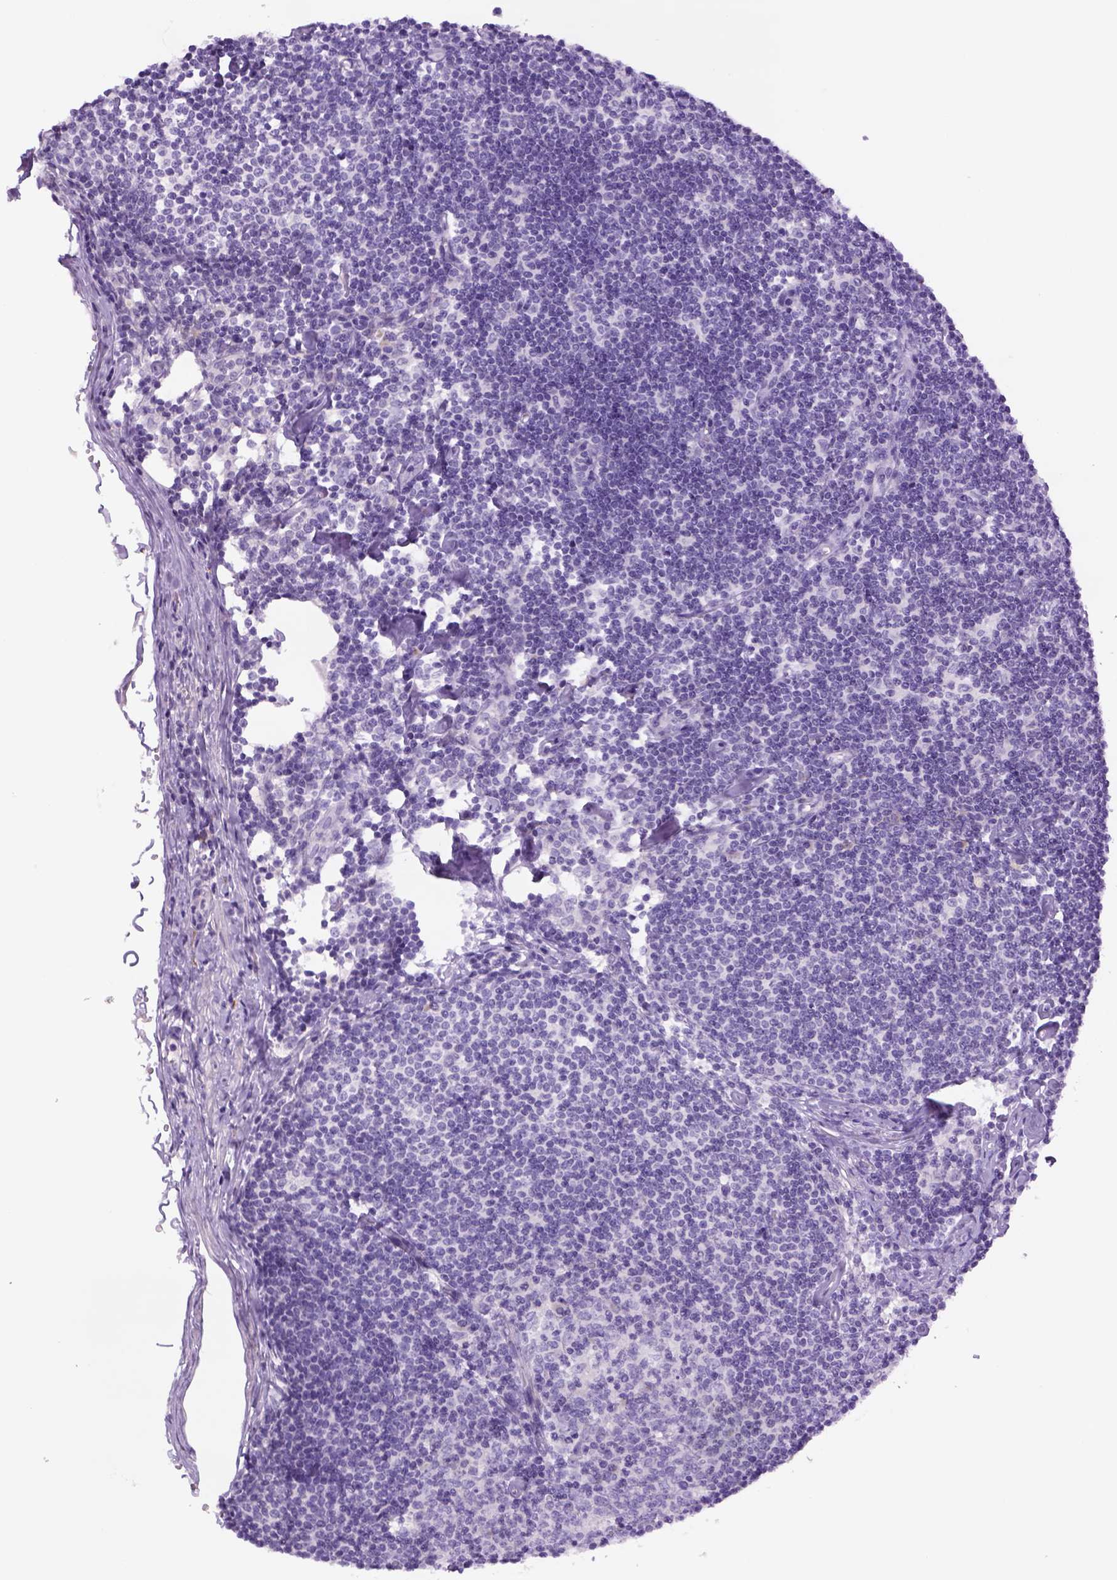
{"staining": {"intensity": "negative", "quantity": "none", "location": "none"}, "tissue": "lymph node", "cell_type": "Germinal center cells", "image_type": "normal", "snomed": [{"axis": "morphology", "description": "Normal tissue, NOS"}, {"axis": "topography", "description": "Lymph node"}], "caption": "A photomicrograph of human lymph node is negative for staining in germinal center cells. (DAB immunohistochemistry (IHC) visualized using brightfield microscopy, high magnification).", "gene": "DNAH11", "patient": {"sex": "female", "age": 42}}